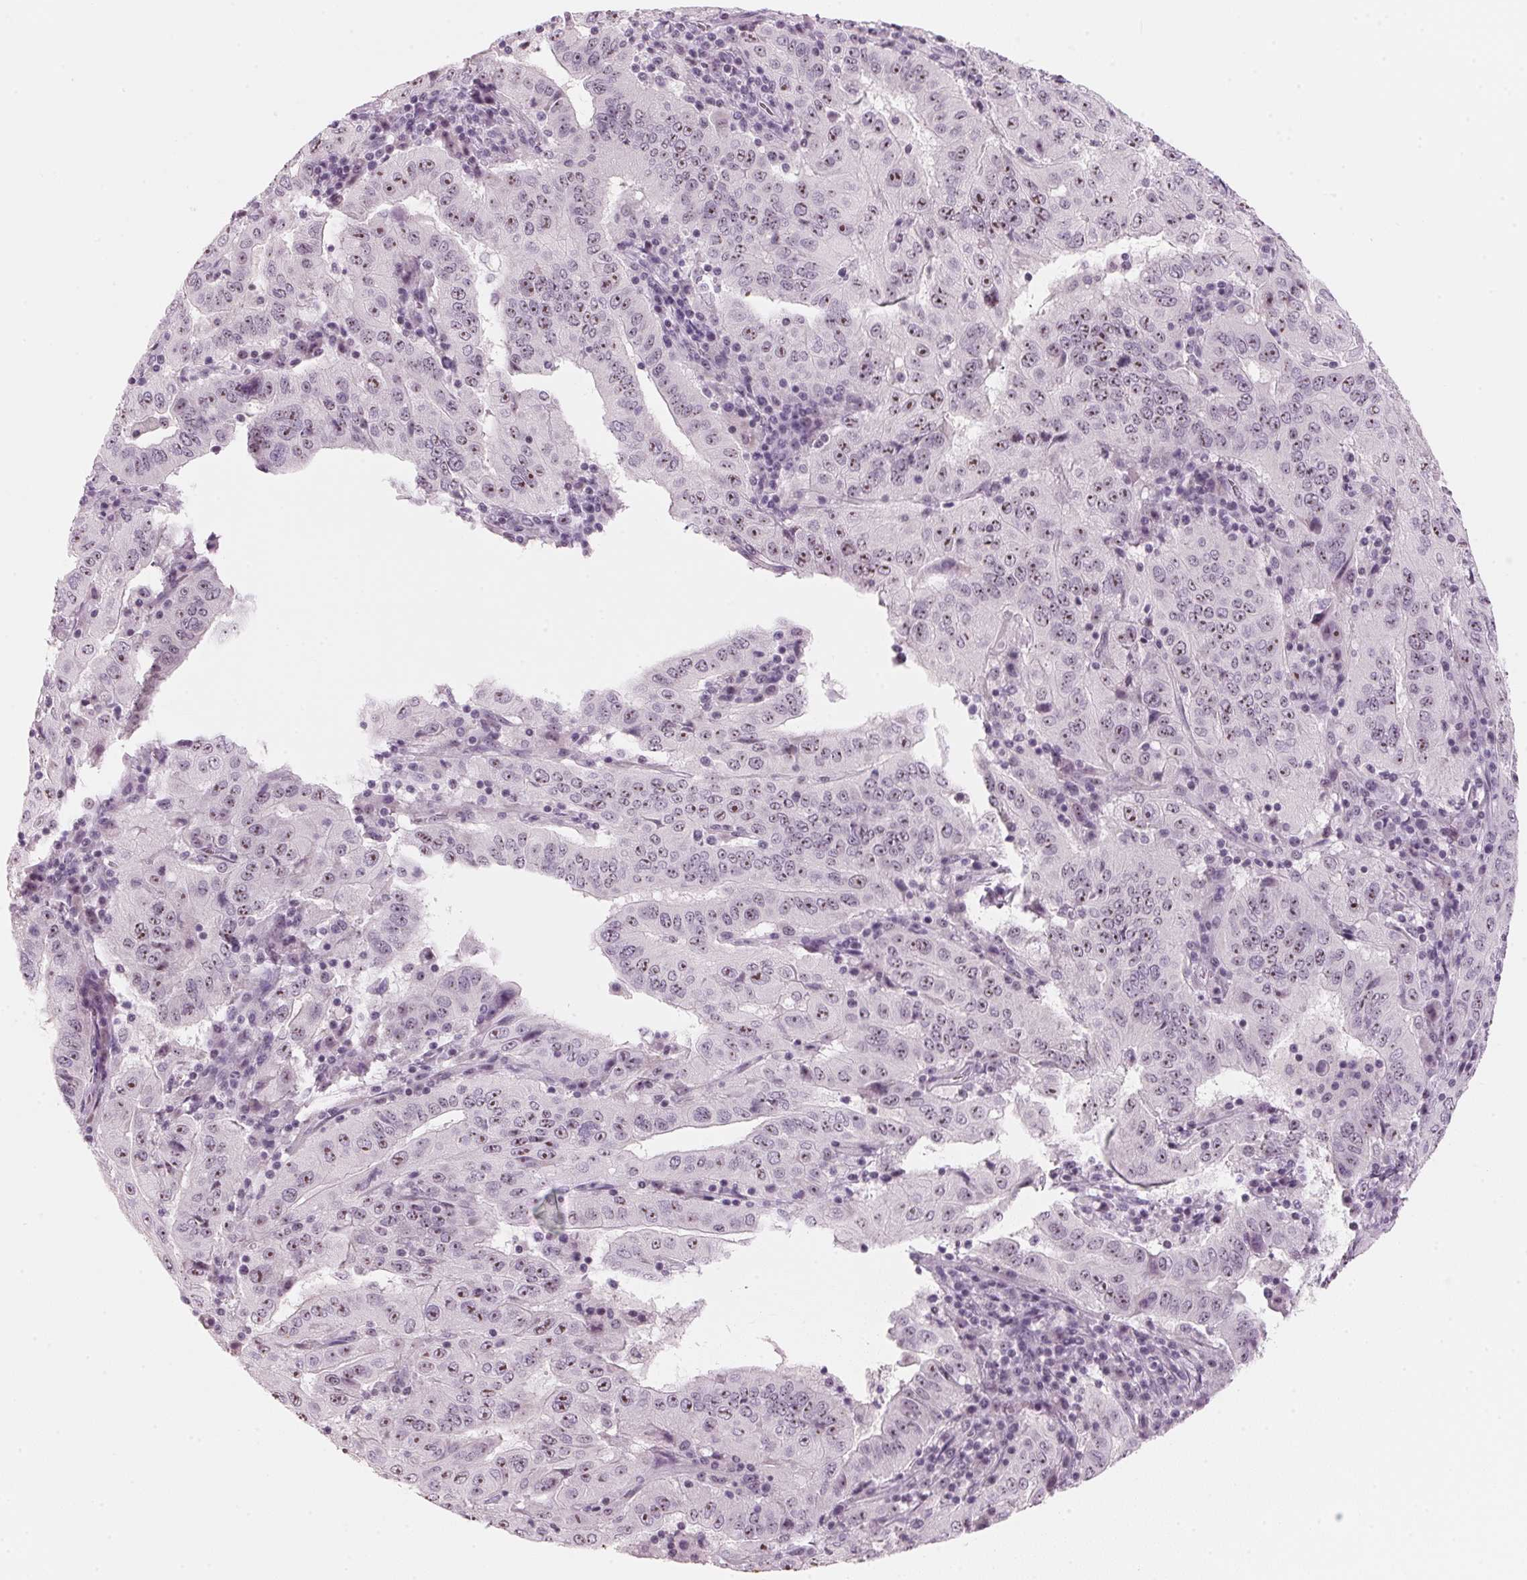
{"staining": {"intensity": "moderate", "quantity": ">75%", "location": "nuclear"}, "tissue": "pancreatic cancer", "cell_type": "Tumor cells", "image_type": "cancer", "snomed": [{"axis": "morphology", "description": "Adenocarcinoma, NOS"}, {"axis": "topography", "description": "Pancreas"}], "caption": "Protein staining shows moderate nuclear expression in approximately >75% of tumor cells in pancreatic cancer (adenocarcinoma).", "gene": "DNTTIP2", "patient": {"sex": "male", "age": 63}}